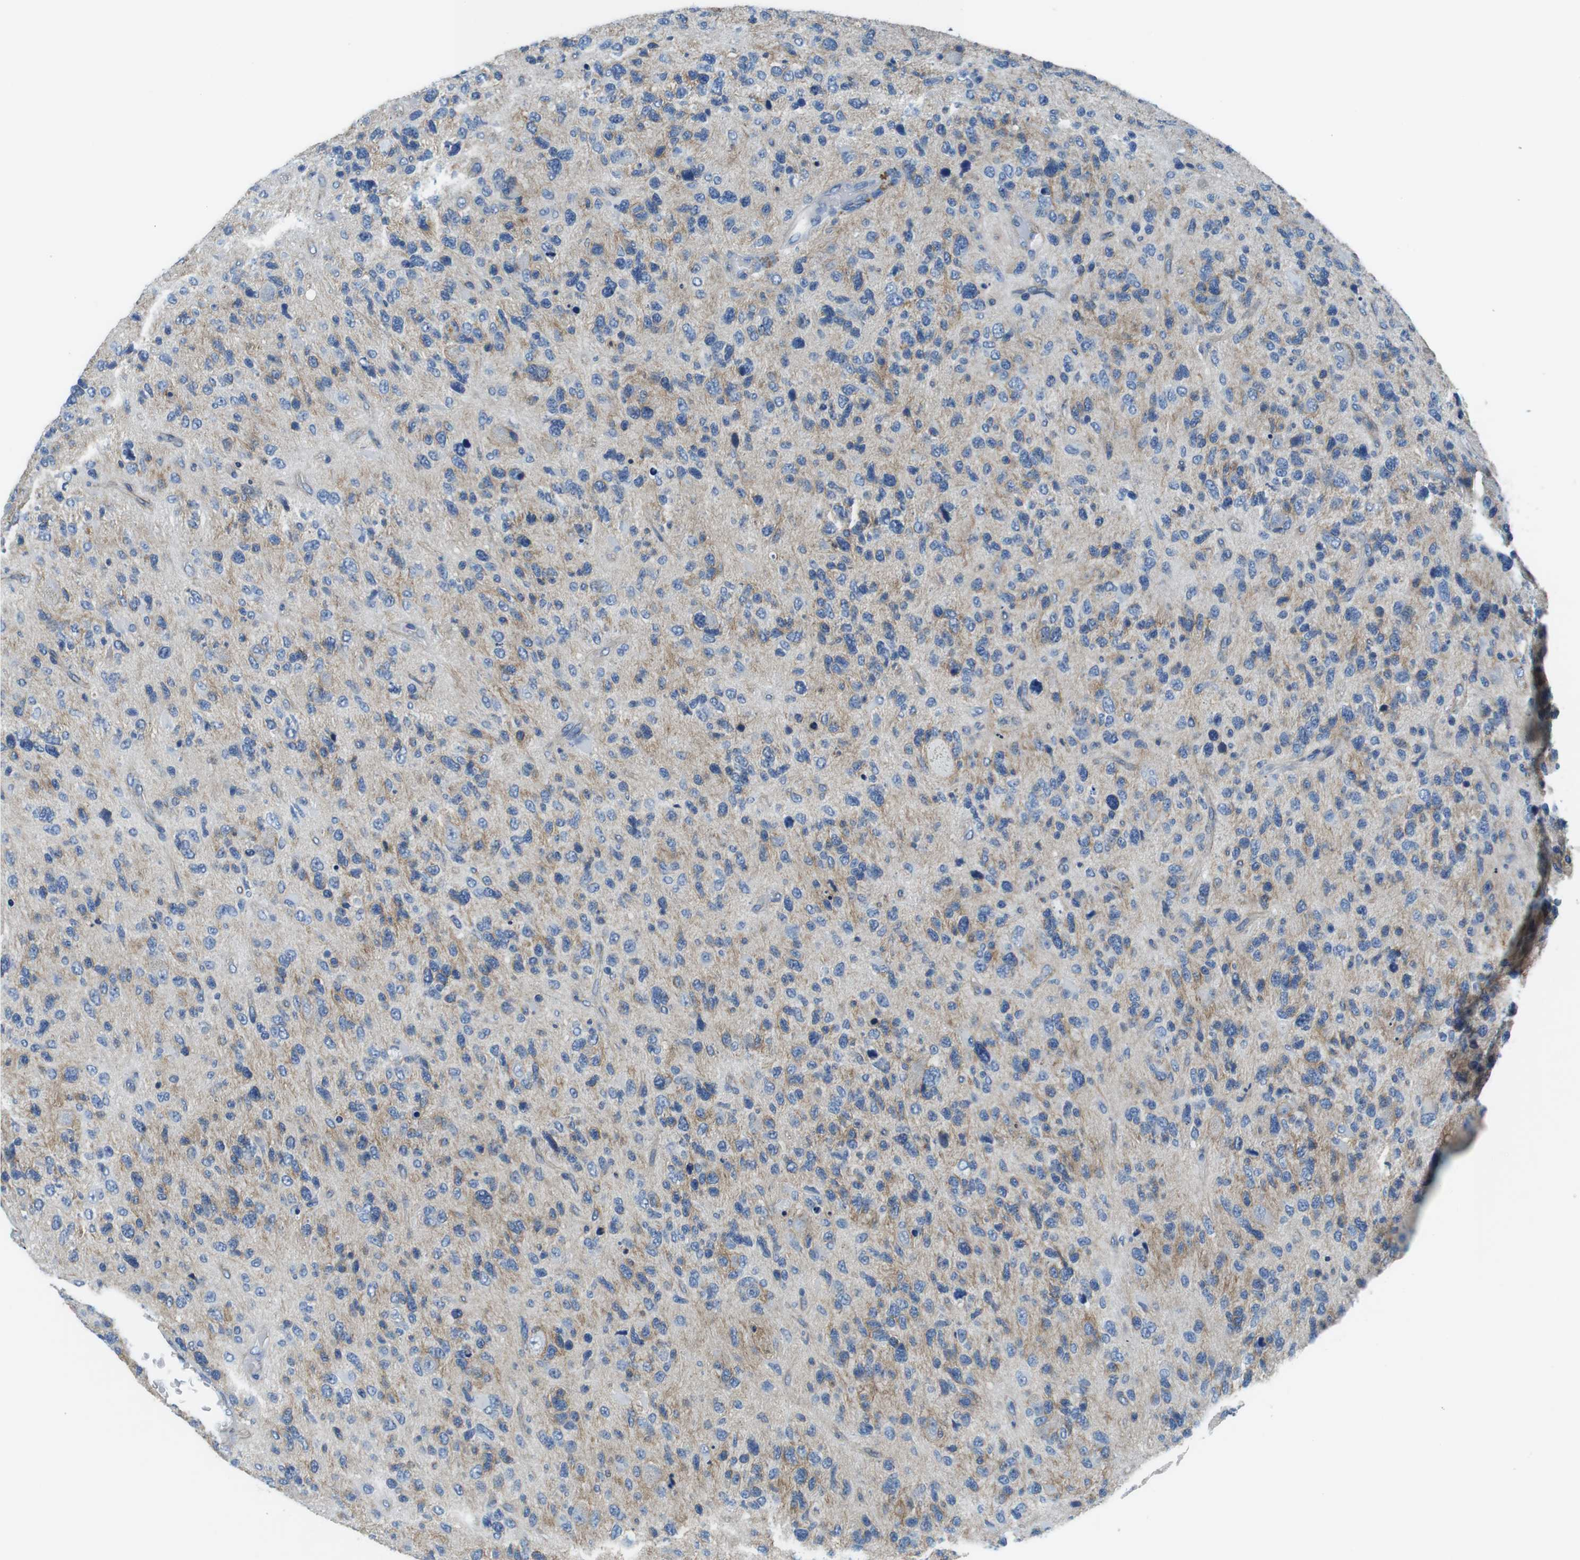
{"staining": {"intensity": "moderate", "quantity": "25%-75%", "location": "cytoplasmic/membranous"}, "tissue": "glioma", "cell_type": "Tumor cells", "image_type": "cancer", "snomed": [{"axis": "morphology", "description": "Glioma, malignant, High grade"}, {"axis": "topography", "description": "Brain"}], "caption": "Immunohistochemical staining of malignant glioma (high-grade) displays moderate cytoplasmic/membranous protein staining in approximately 25%-75% of tumor cells. The staining is performed using DAB brown chromogen to label protein expression. The nuclei are counter-stained blue using hematoxylin.", "gene": "SLC6A6", "patient": {"sex": "female", "age": 58}}